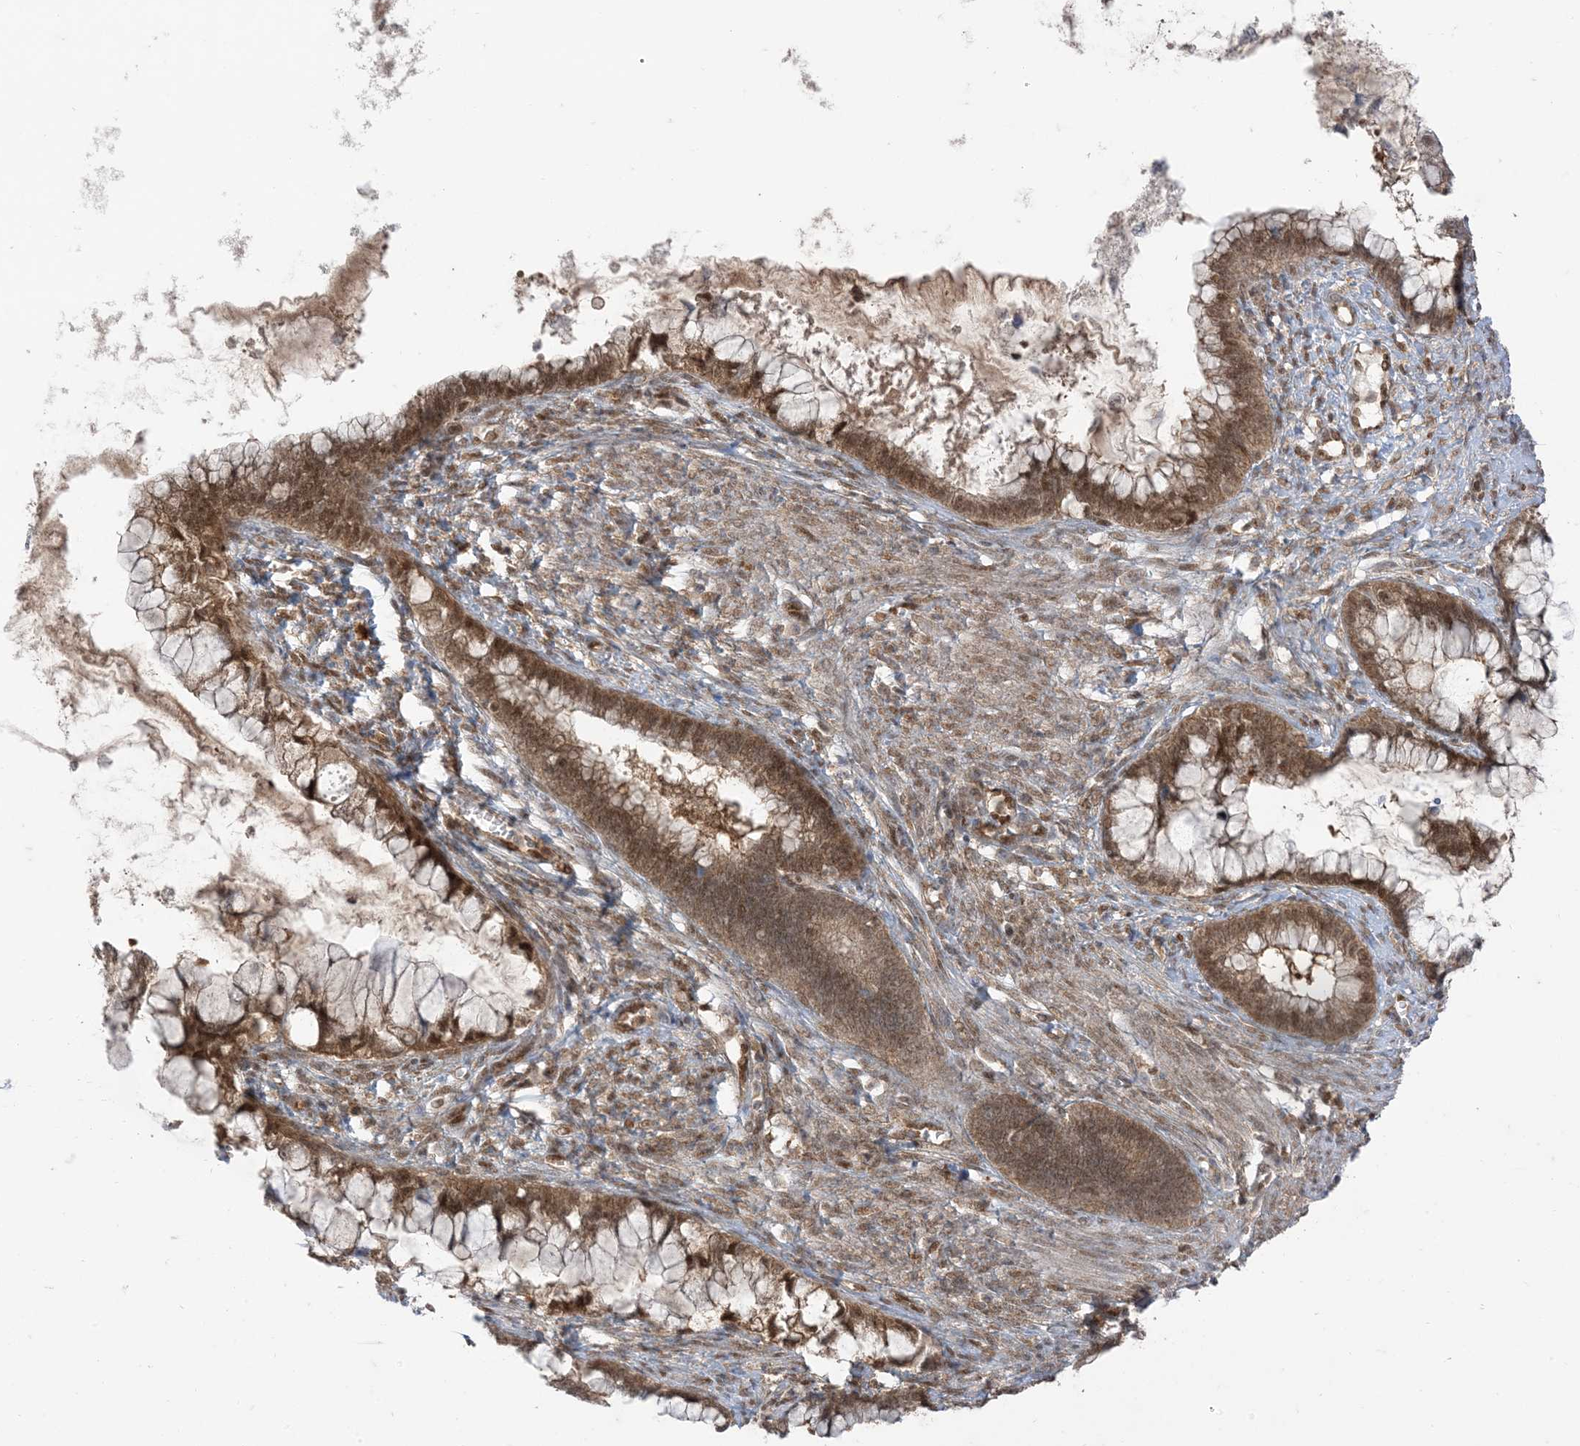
{"staining": {"intensity": "moderate", "quantity": ">75%", "location": "cytoplasmic/membranous,nuclear"}, "tissue": "cervical cancer", "cell_type": "Tumor cells", "image_type": "cancer", "snomed": [{"axis": "morphology", "description": "Adenocarcinoma, NOS"}, {"axis": "topography", "description": "Cervix"}], "caption": "Protein staining by immunohistochemistry reveals moderate cytoplasmic/membranous and nuclear expression in about >75% of tumor cells in cervical cancer.", "gene": "PTPA", "patient": {"sex": "female", "age": 44}}